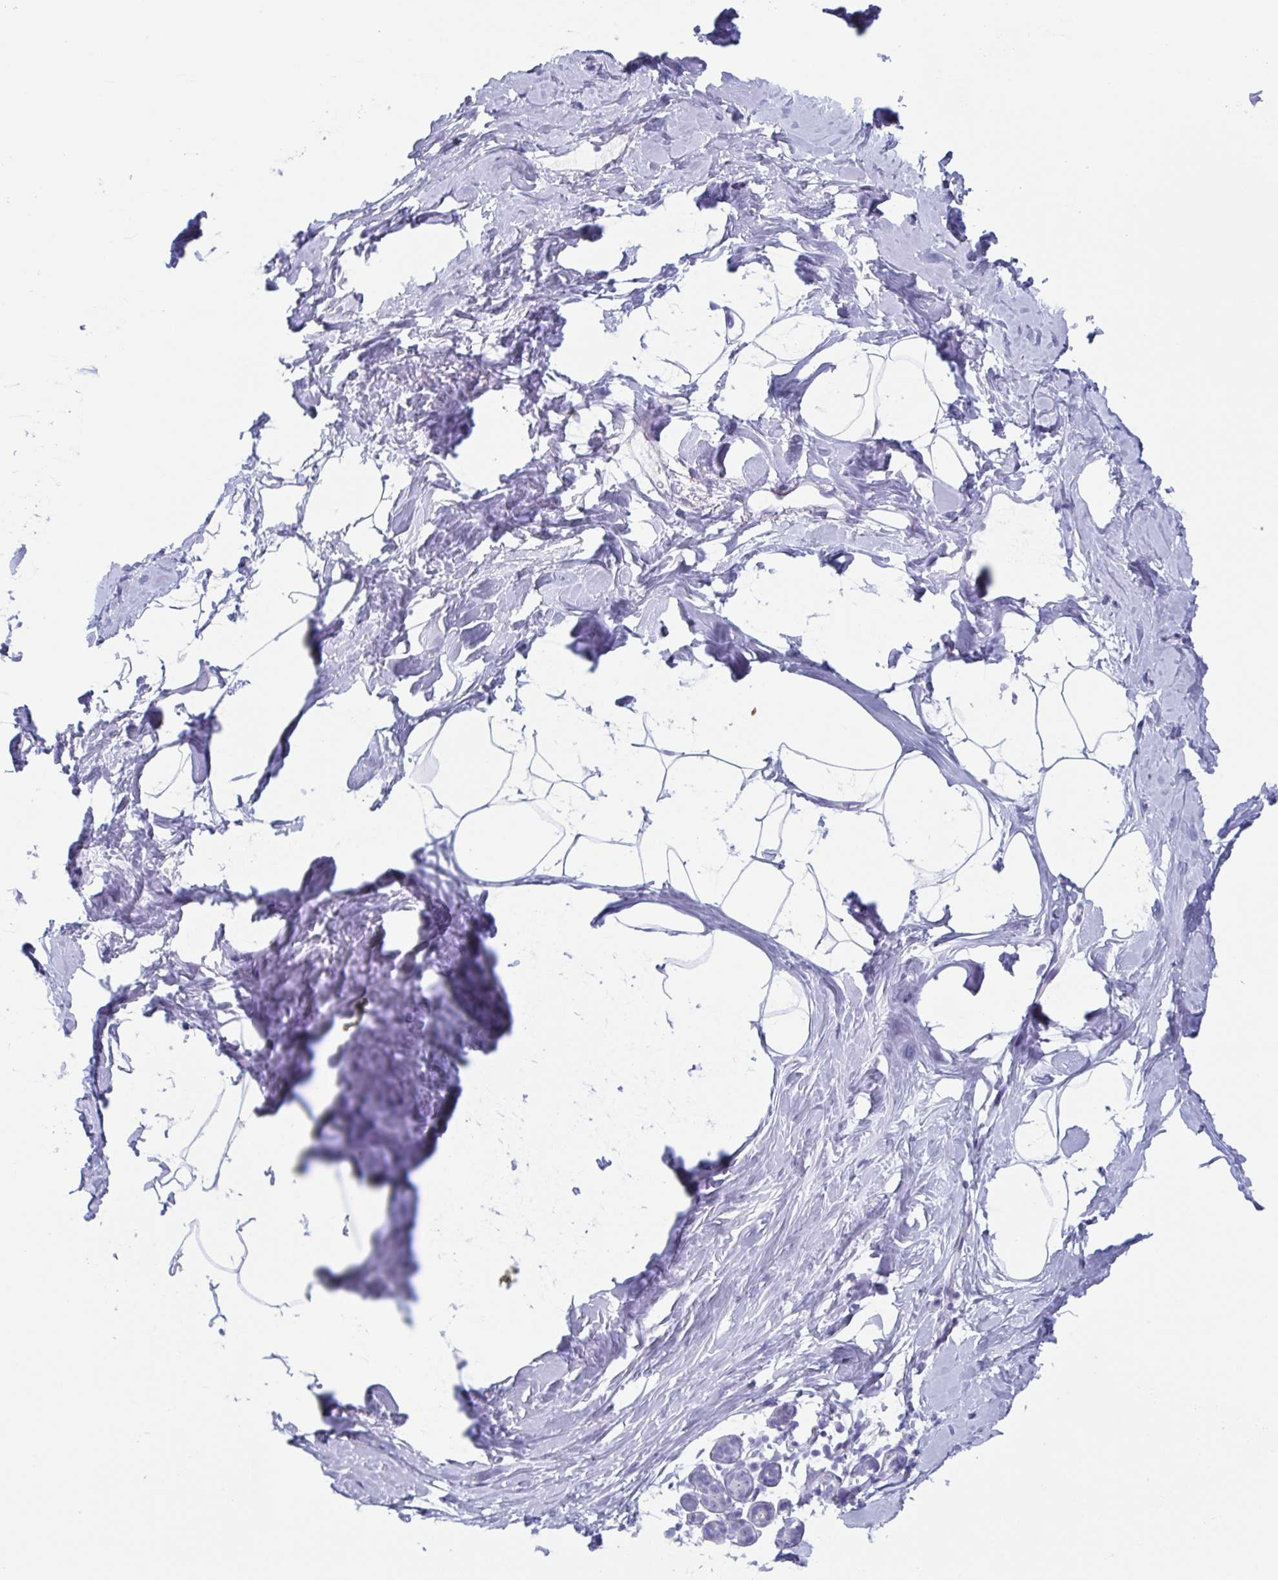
{"staining": {"intensity": "negative", "quantity": "none", "location": "none"}, "tissue": "breast", "cell_type": "Adipocytes", "image_type": "normal", "snomed": [{"axis": "morphology", "description": "Normal tissue, NOS"}, {"axis": "topography", "description": "Breast"}], "caption": "Adipocytes show no significant expression in benign breast. (DAB (3,3'-diaminobenzidine) IHC, high magnification).", "gene": "TAGLN3", "patient": {"sex": "female", "age": 32}}